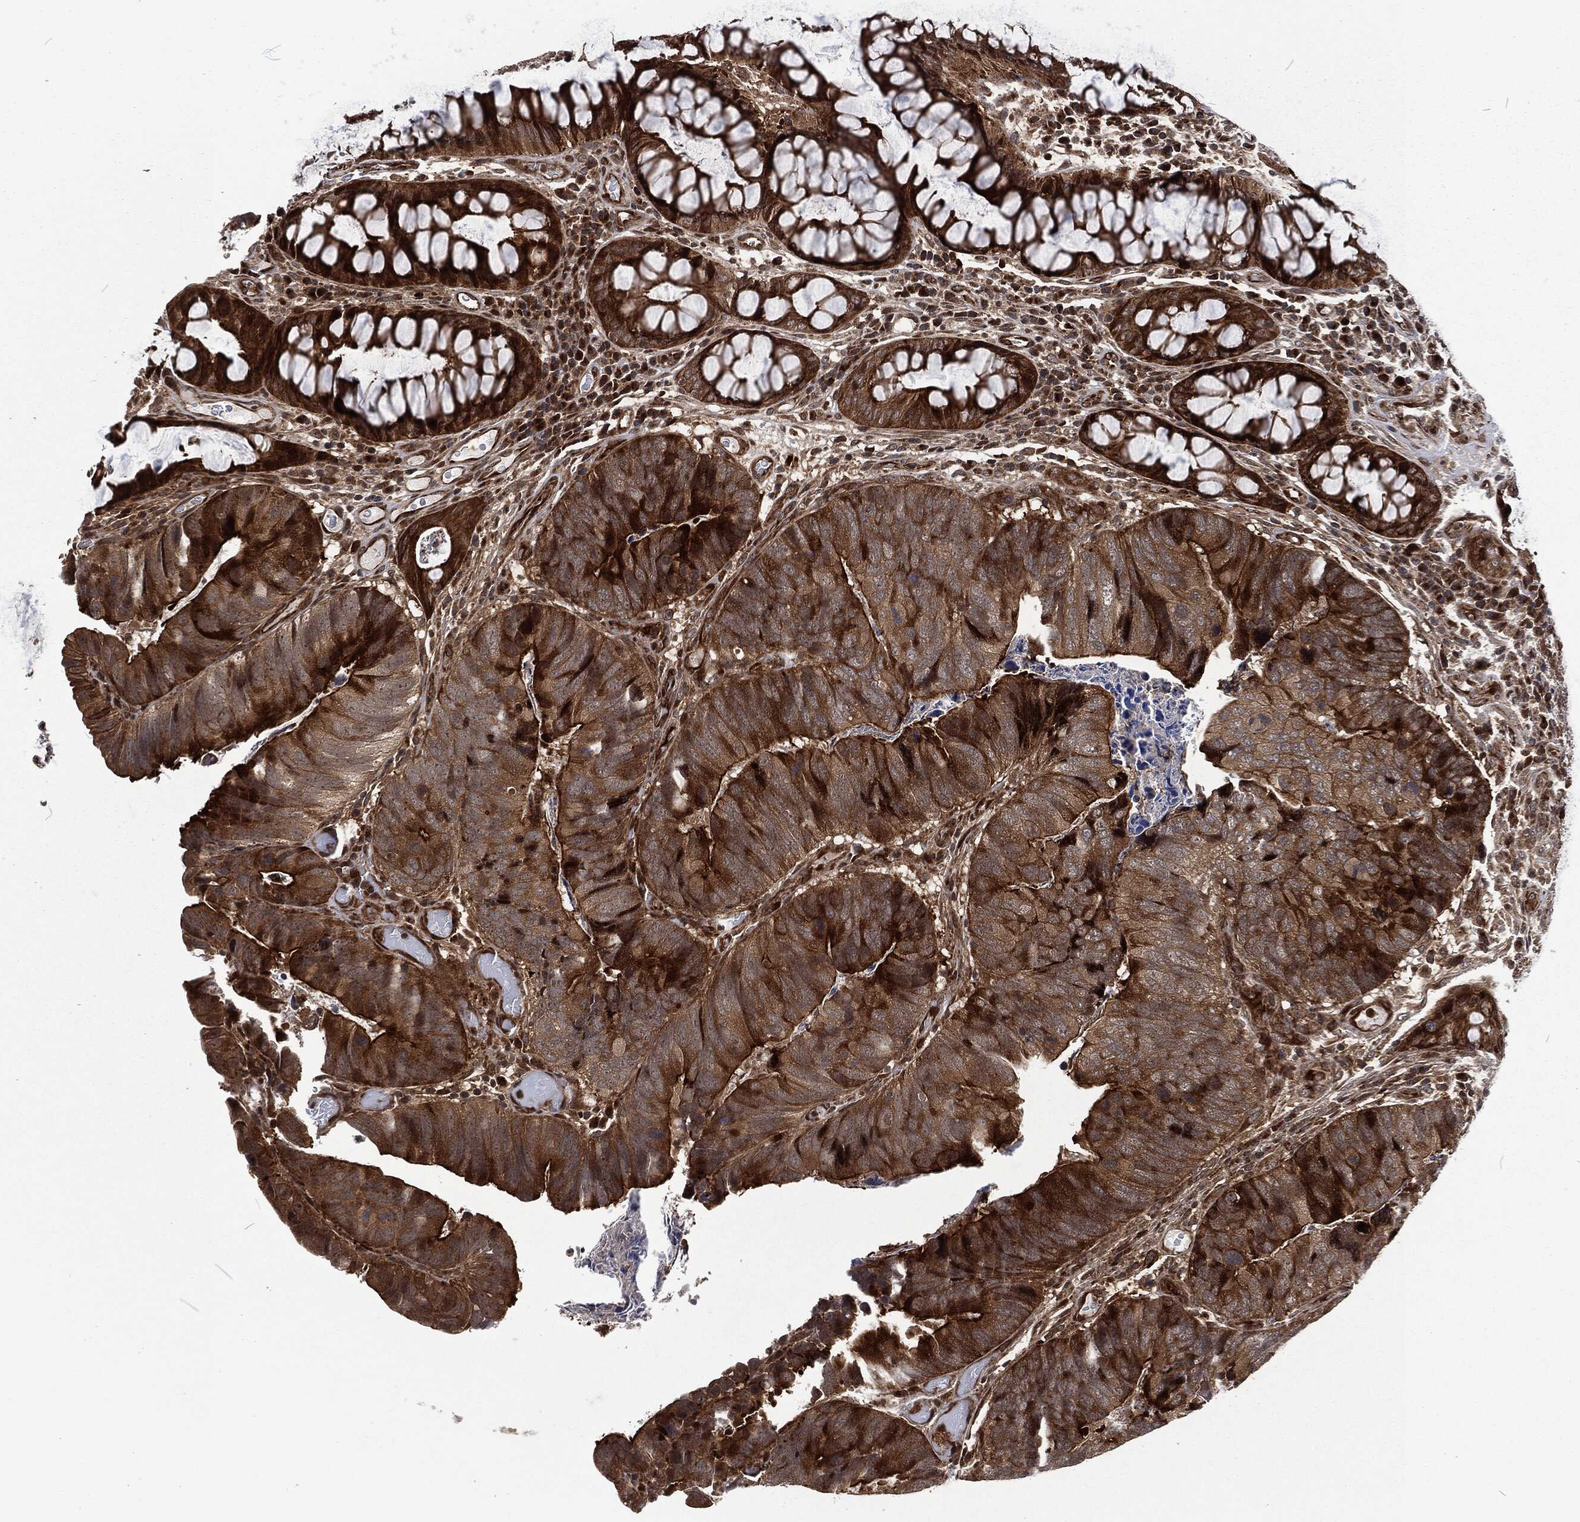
{"staining": {"intensity": "strong", "quantity": "25%-75%", "location": "cytoplasmic/membranous"}, "tissue": "colorectal cancer", "cell_type": "Tumor cells", "image_type": "cancer", "snomed": [{"axis": "morphology", "description": "Adenocarcinoma, NOS"}, {"axis": "topography", "description": "Colon"}], "caption": "Immunohistochemical staining of colorectal cancer (adenocarcinoma) displays high levels of strong cytoplasmic/membranous protein positivity in about 25%-75% of tumor cells.", "gene": "CMPK2", "patient": {"sex": "female", "age": 67}}